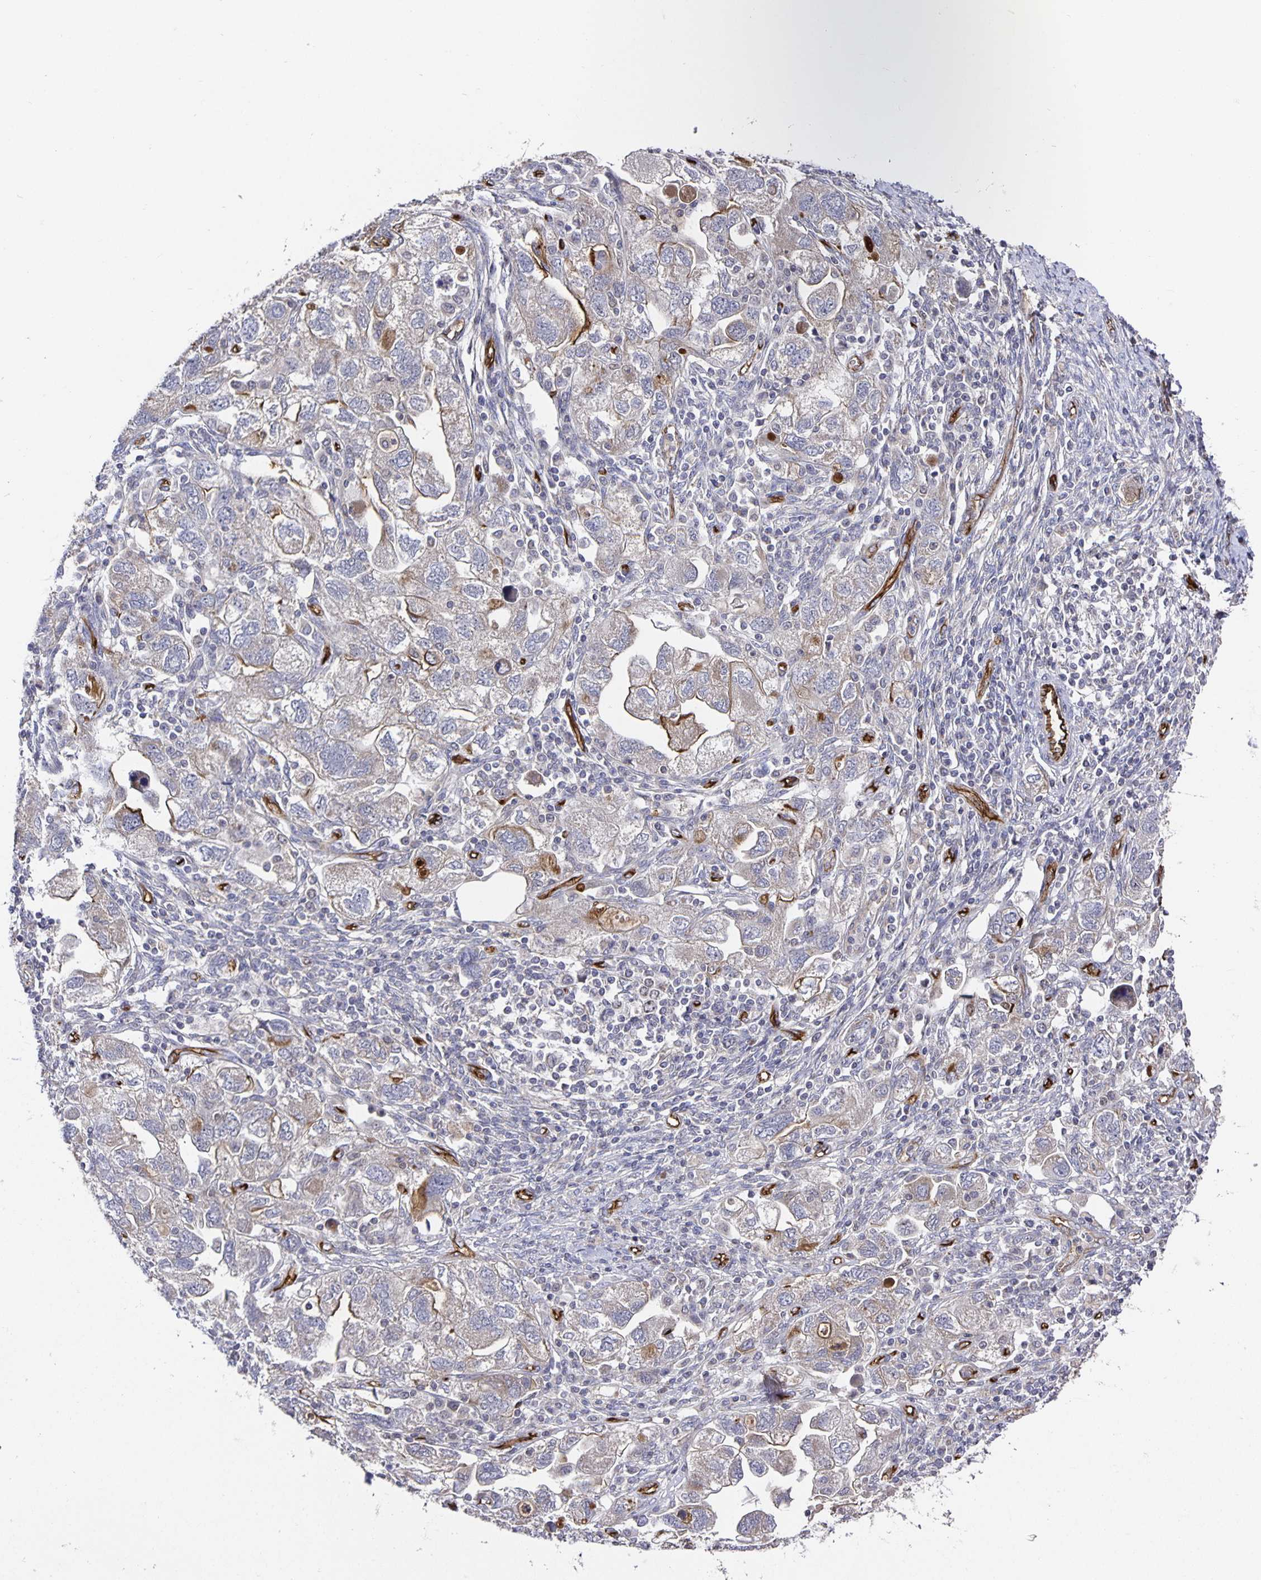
{"staining": {"intensity": "moderate", "quantity": "<25%", "location": "cytoplasmic/membranous"}, "tissue": "ovarian cancer", "cell_type": "Tumor cells", "image_type": "cancer", "snomed": [{"axis": "morphology", "description": "Carcinoma, NOS"}, {"axis": "morphology", "description": "Cystadenocarcinoma, serous, NOS"}, {"axis": "topography", "description": "Ovary"}], "caption": "A low amount of moderate cytoplasmic/membranous staining is appreciated in about <25% of tumor cells in ovarian serous cystadenocarcinoma tissue.", "gene": "PODXL", "patient": {"sex": "female", "age": 69}}